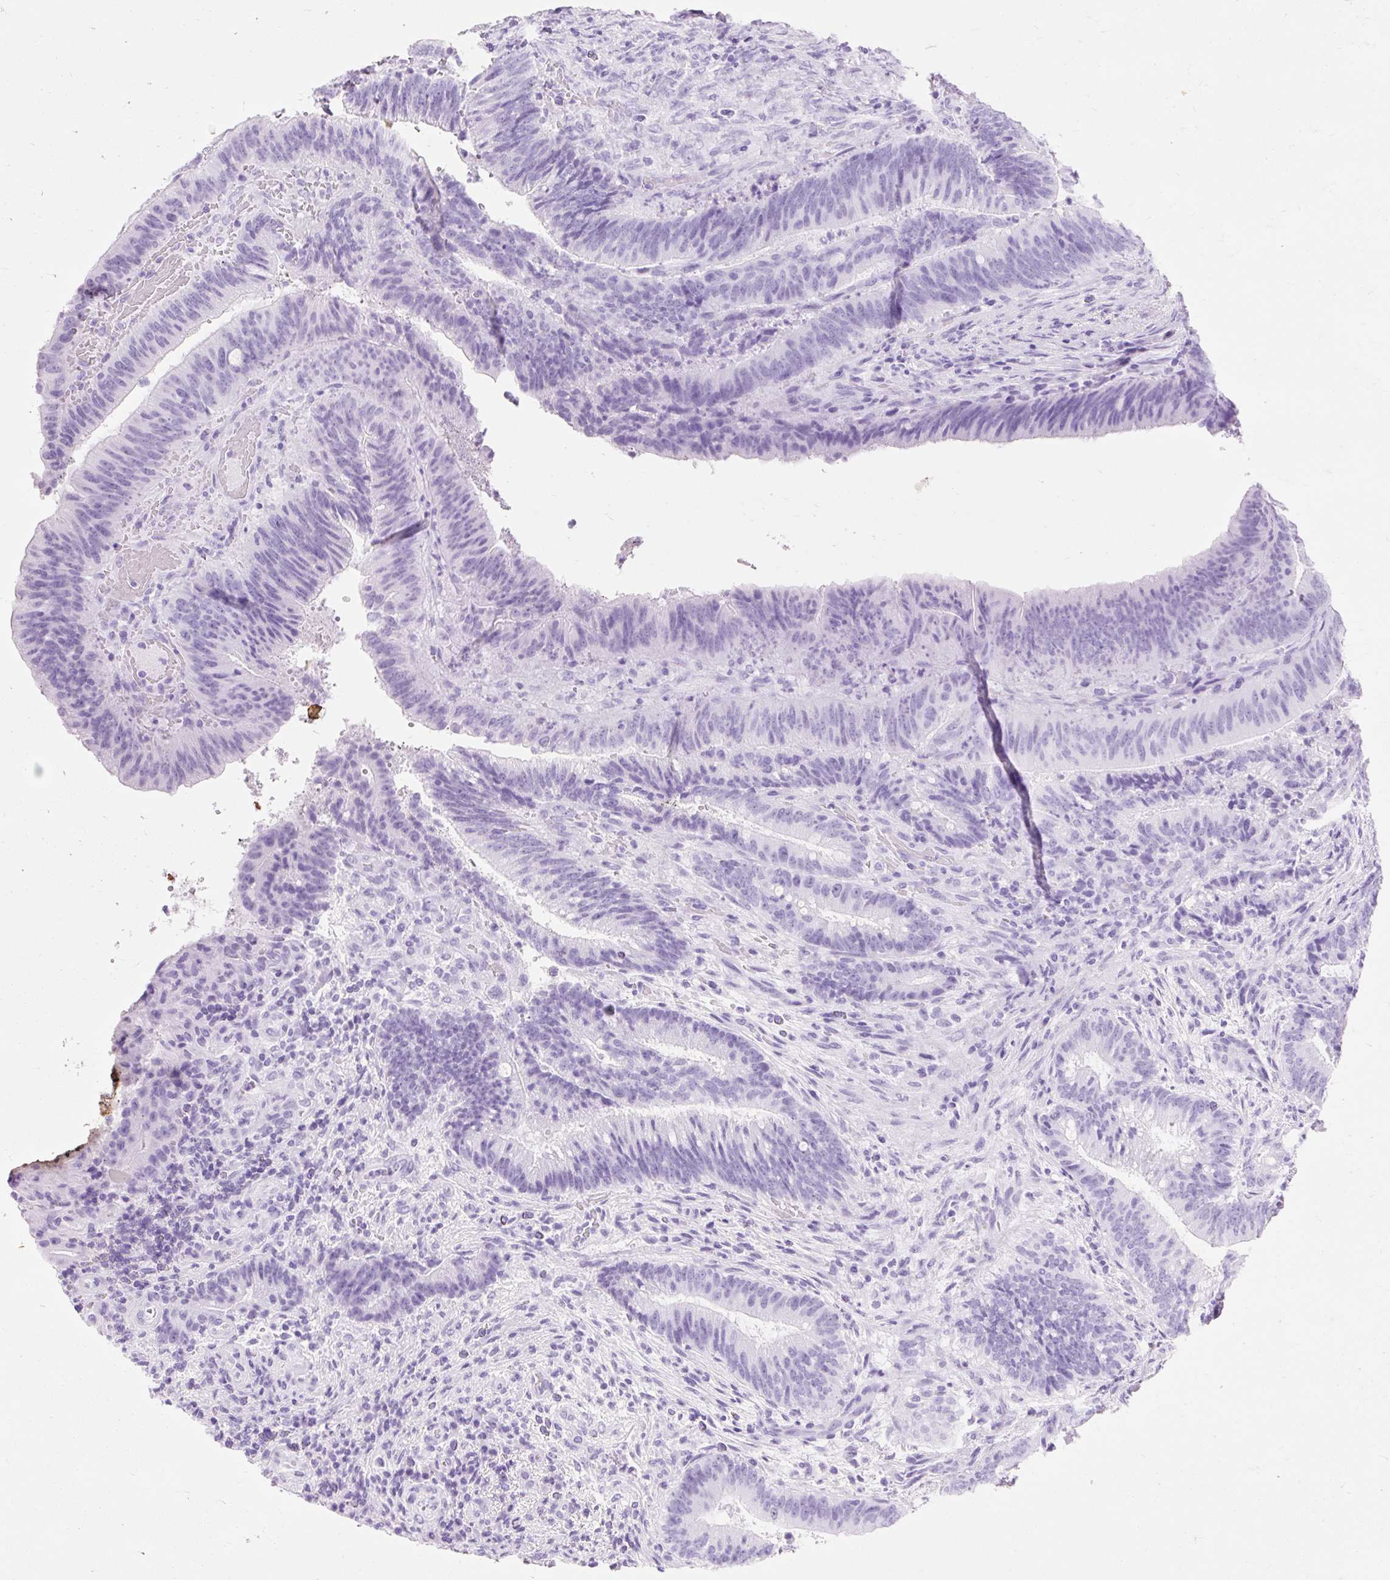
{"staining": {"intensity": "negative", "quantity": "none", "location": "none"}, "tissue": "colorectal cancer", "cell_type": "Tumor cells", "image_type": "cancer", "snomed": [{"axis": "morphology", "description": "Adenocarcinoma, NOS"}, {"axis": "topography", "description": "Colon"}], "caption": "The IHC micrograph has no significant staining in tumor cells of colorectal adenocarcinoma tissue. Brightfield microscopy of immunohistochemistry (IHC) stained with DAB (3,3'-diaminobenzidine) (brown) and hematoxylin (blue), captured at high magnification.", "gene": "MBP", "patient": {"sex": "female", "age": 43}}